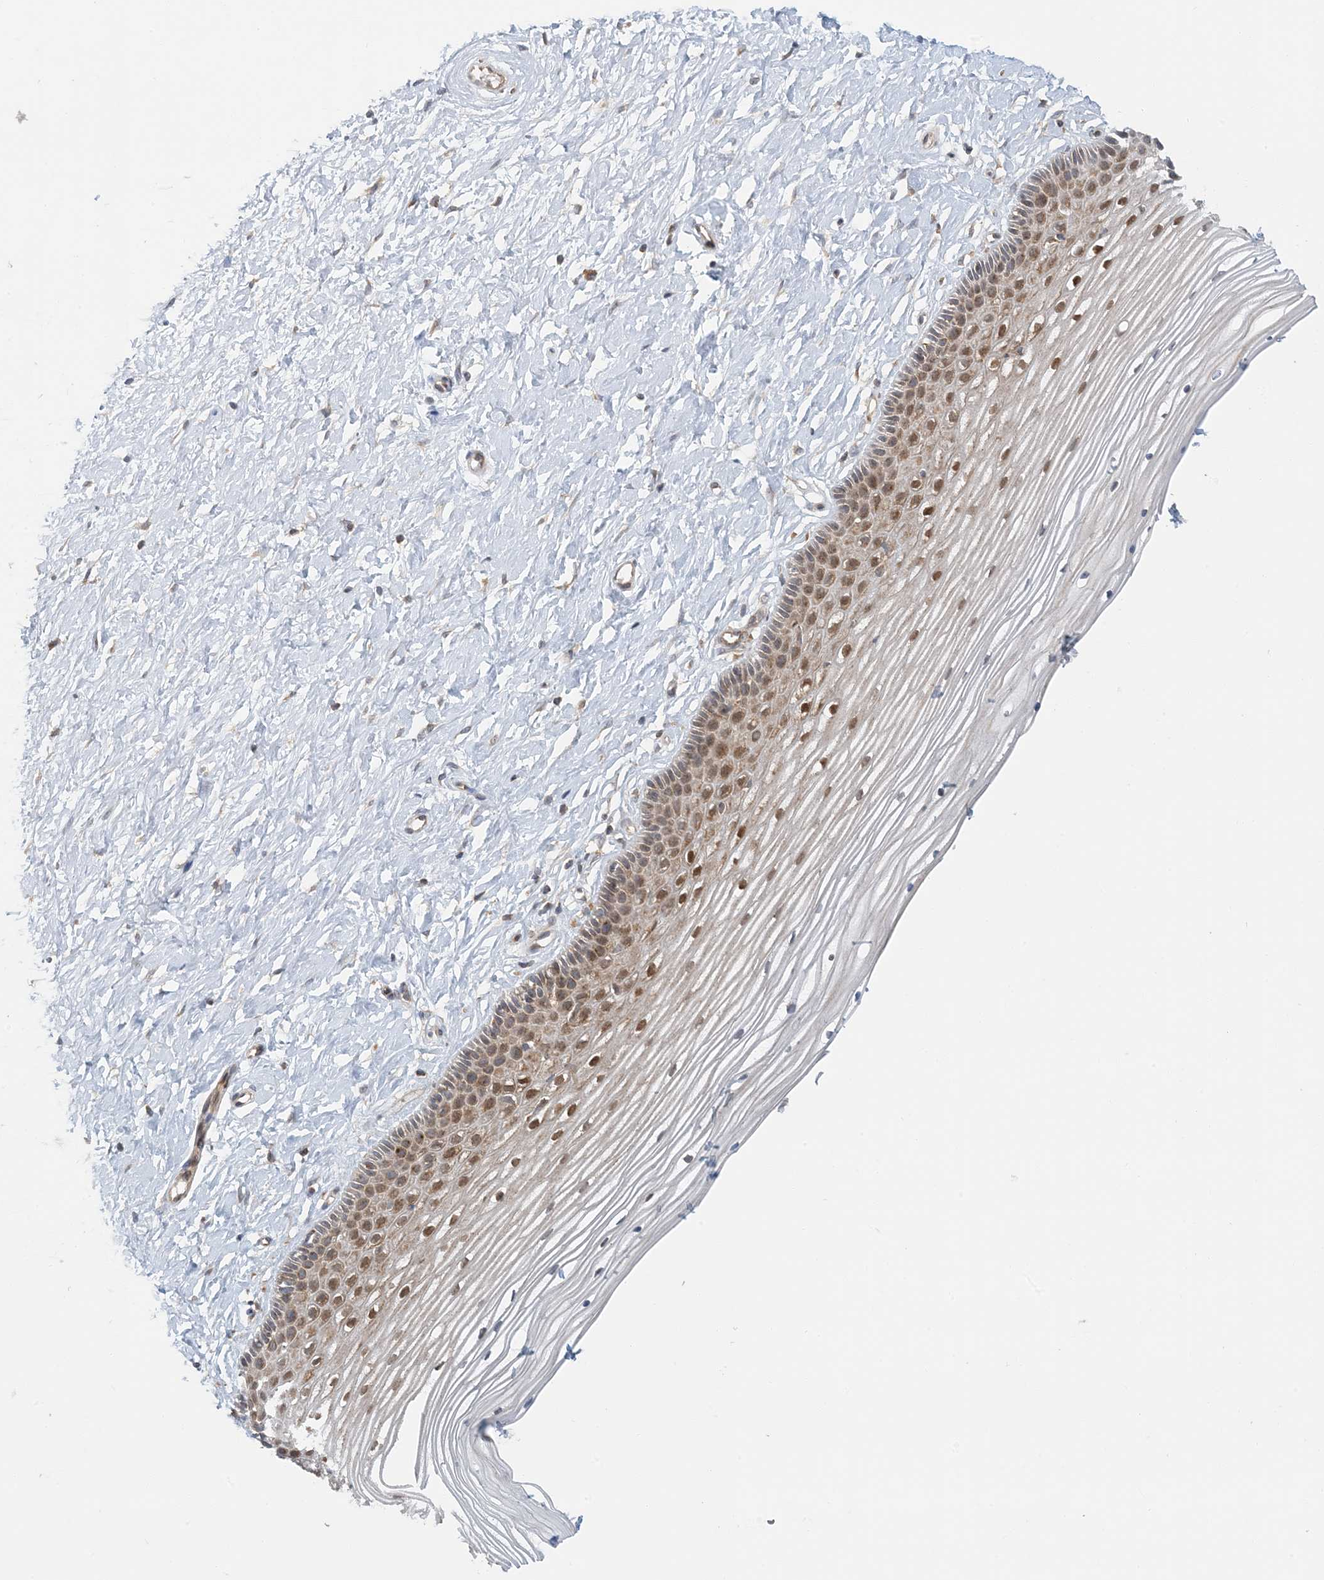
{"staining": {"intensity": "strong", "quantity": "25%-75%", "location": "nuclear"}, "tissue": "vagina", "cell_type": "Squamous epithelial cells", "image_type": "normal", "snomed": [{"axis": "morphology", "description": "Normal tissue, NOS"}, {"axis": "topography", "description": "Vagina"}, {"axis": "topography", "description": "Cervix"}], "caption": "A photomicrograph of human vagina stained for a protein demonstrates strong nuclear brown staining in squamous epithelial cells.", "gene": "ATP13A2", "patient": {"sex": "female", "age": 40}}